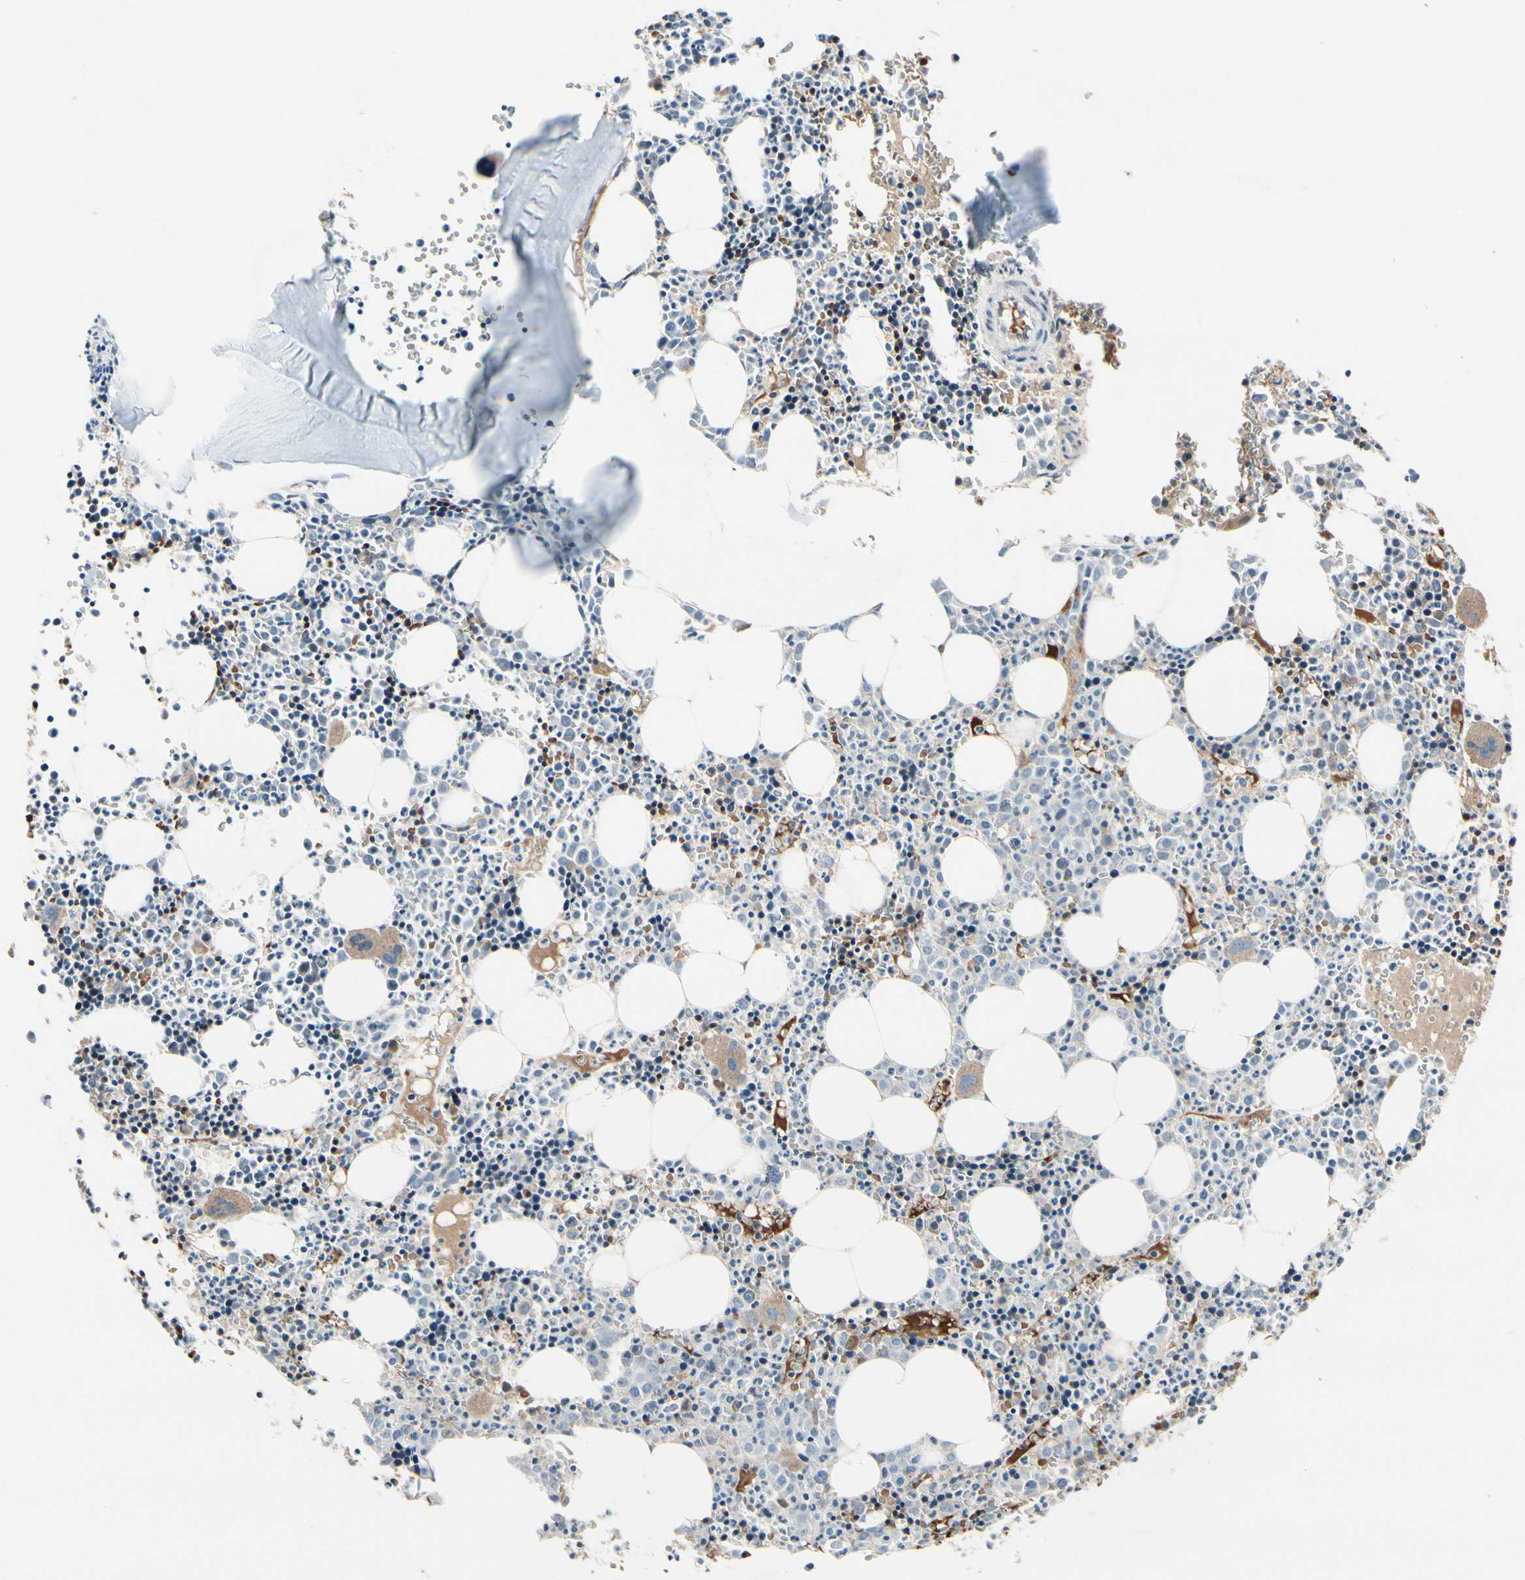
{"staining": {"intensity": "strong", "quantity": "<25%", "location": "cytoplasmic/membranous,nuclear"}, "tissue": "bone marrow", "cell_type": "Hematopoietic cells", "image_type": "normal", "snomed": [{"axis": "morphology", "description": "Normal tissue, NOS"}, {"axis": "morphology", "description": "Inflammation, NOS"}, {"axis": "topography", "description": "Bone marrow"}], "caption": "Immunohistochemistry (IHC) (DAB) staining of unremarkable human bone marrow exhibits strong cytoplasmic/membranous,nuclear protein positivity in about <25% of hematopoietic cells. (brown staining indicates protein expression, while blue staining denotes nuclei).", "gene": "SNX29", "patient": {"sex": "female", "age": 17}}